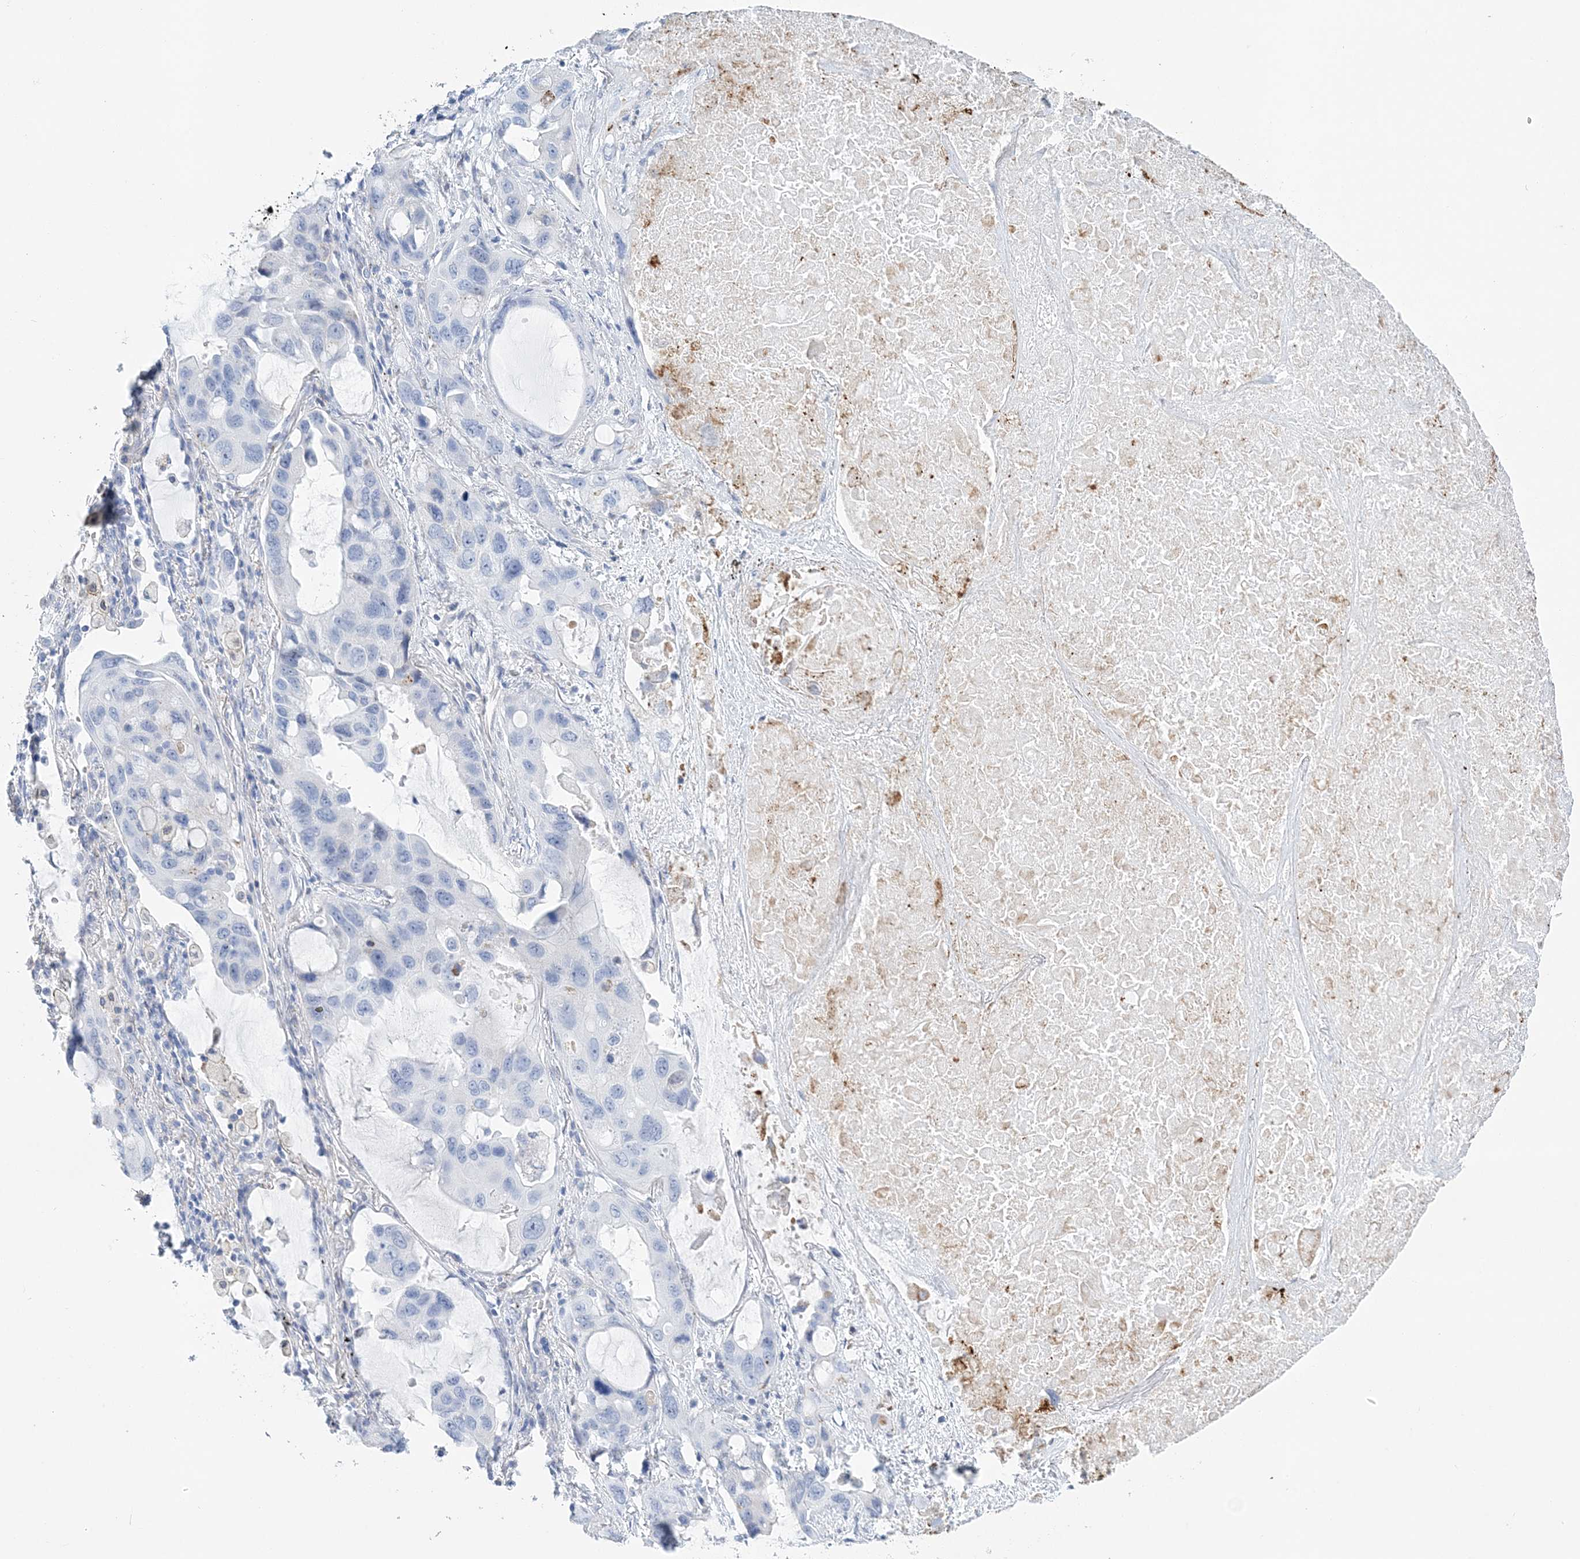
{"staining": {"intensity": "negative", "quantity": "none", "location": "none"}, "tissue": "lung cancer", "cell_type": "Tumor cells", "image_type": "cancer", "snomed": [{"axis": "morphology", "description": "Squamous cell carcinoma, NOS"}, {"axis": "topography", "description": "Lung"}], "caption": "Tumor cells show no significant positivity in lung cancer (squamous cell carcinoma).", "gene": "NKX6-1", "patient": {"sex": "female", "age": 73}}